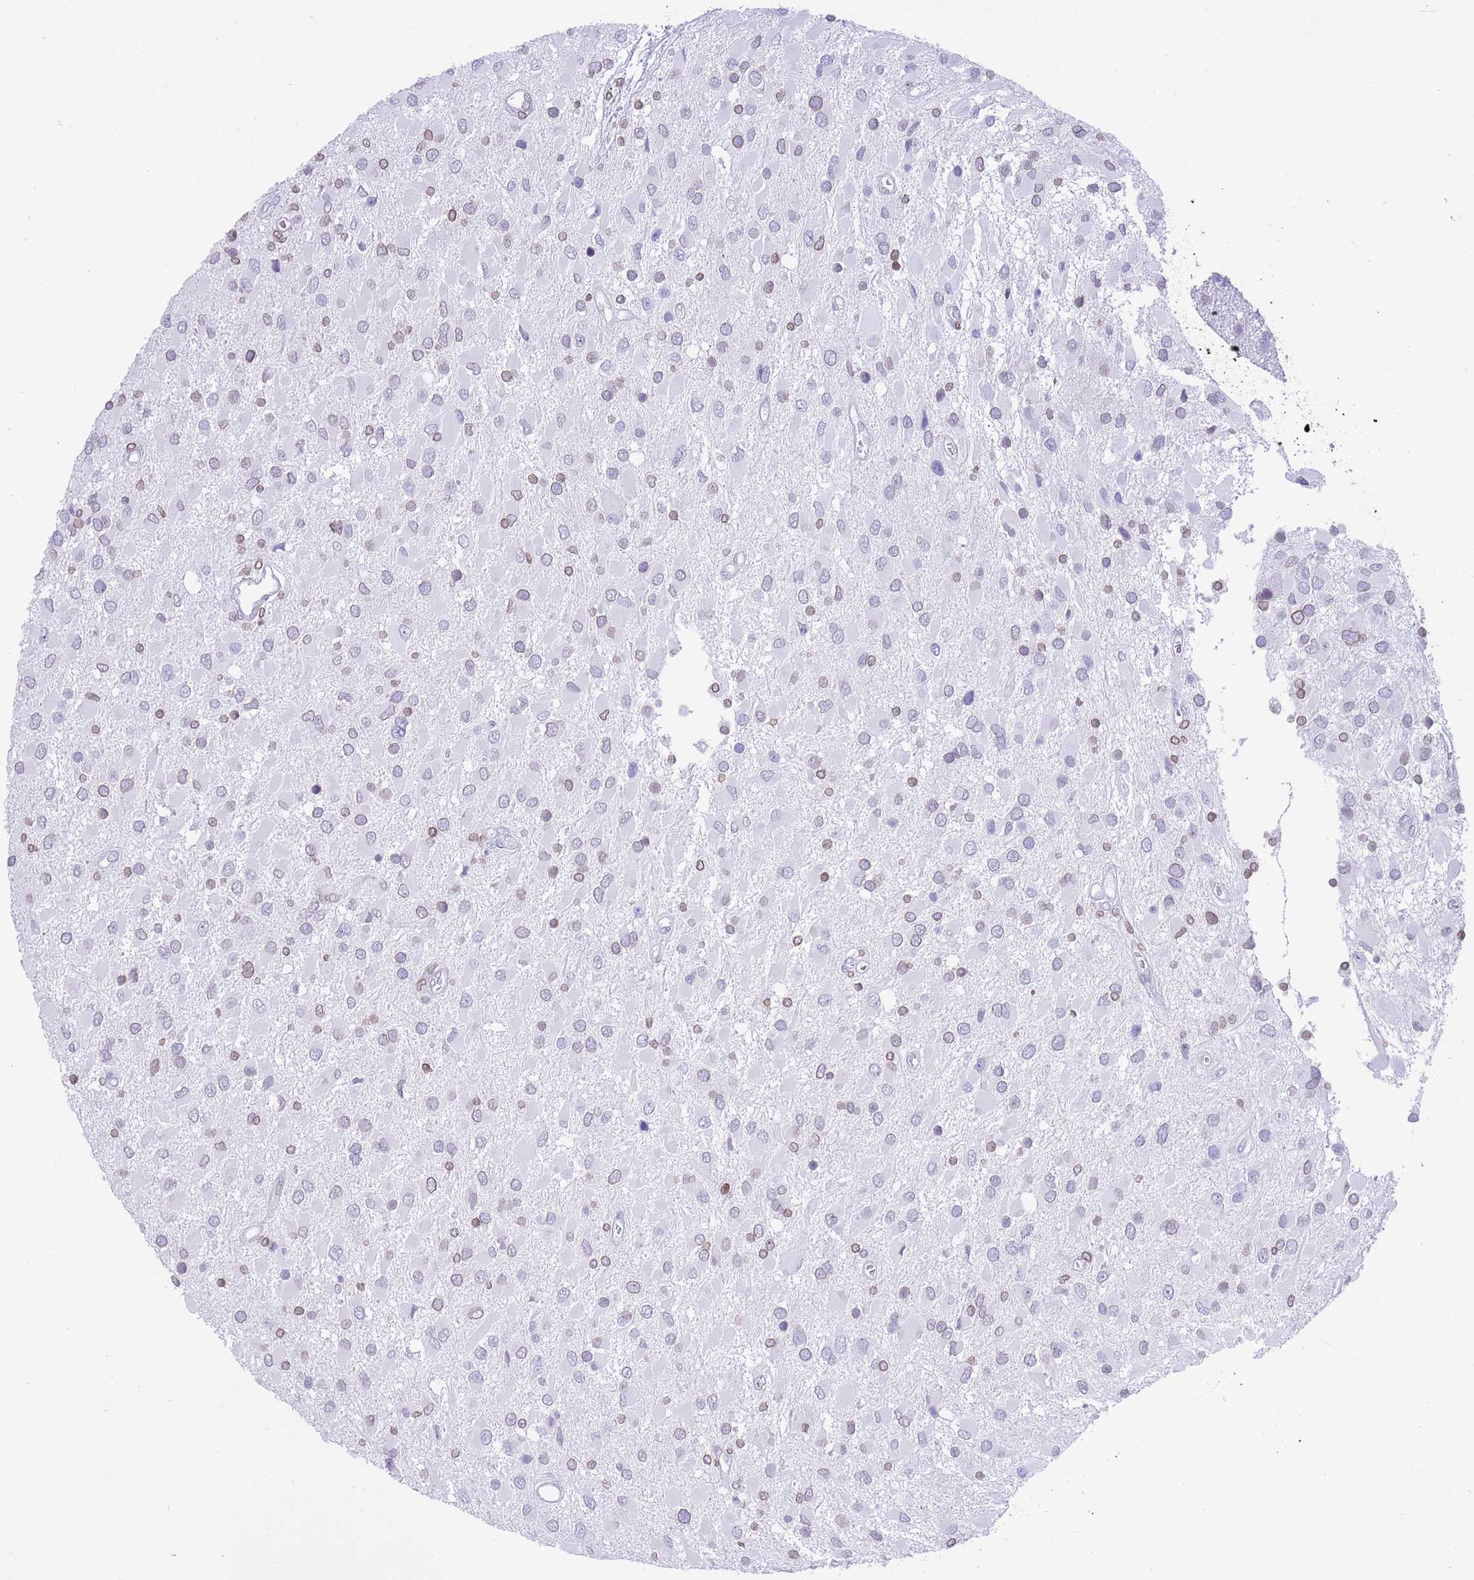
{"staining": {"intensity": "weak", "quantity": "25%-75%", "location": "cytoplasmic/membranous,nuclear"}, "tissue": "glioma", "cell_type": "Tumor cells", "image_type": "cancer", "snomed": [{"axis": "morphology", "description": "Glioma, malignant, High grade"}, {"axis": "topography", "description": "Brain"}], "caption": "Immunohistochemistry (IHC) histopathology image of human glioma stained for a protein (brown), which exhibits low levels of weak cytoplasmic/membranous and nuclear positivity in about 25%-75% of tumor cells.", "gene": "LBR", "patient": {"sex": "male", "age": 53}}